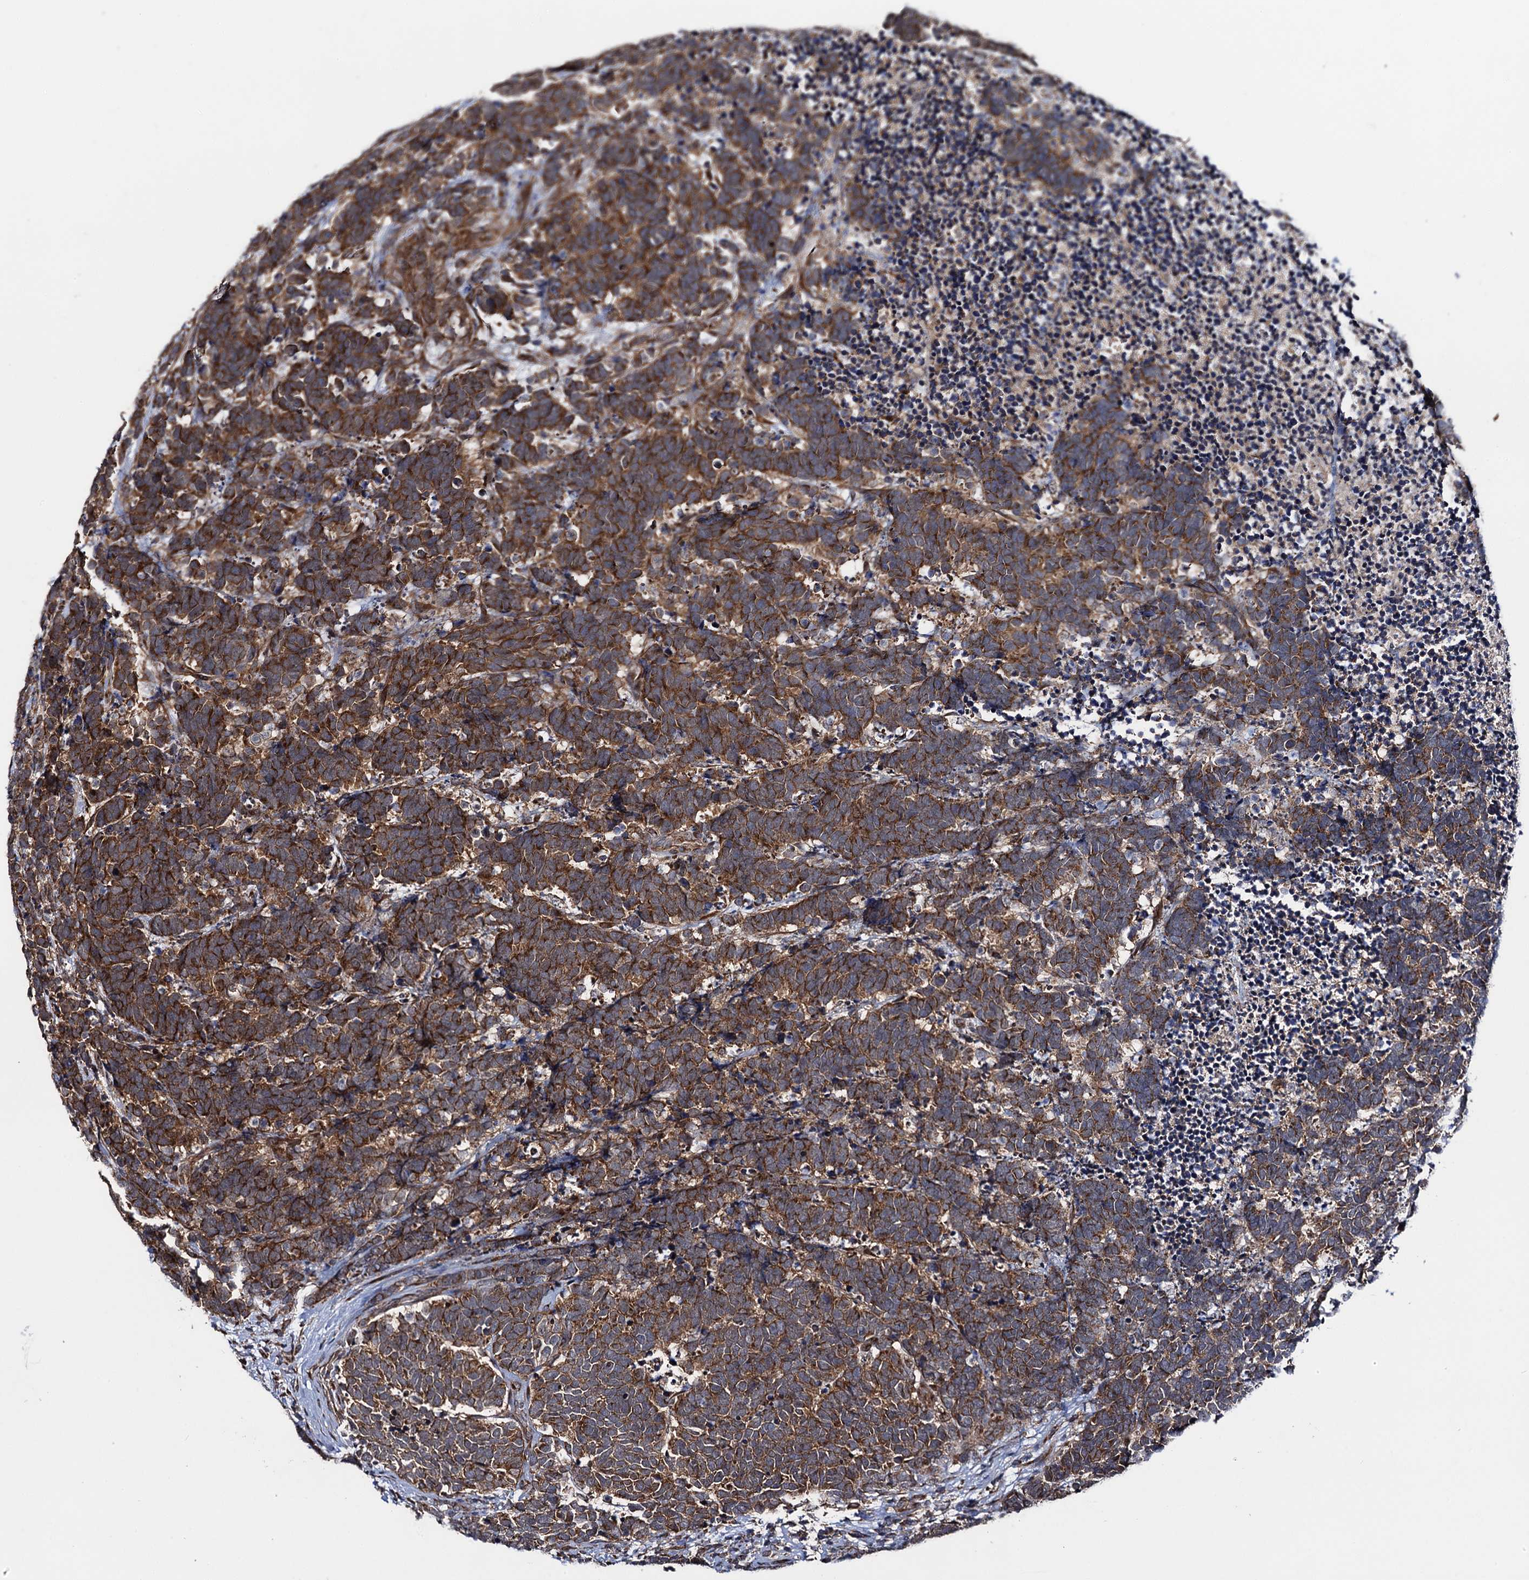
{"staining": {"intensity": "moderate", "quantity": ">75%", "location": "cytoplasmic/membranous"}, "tissue": "carcinoid", "cell_type": "Tumor cells", "image_type": "cancer", "snomed": [{"axis": "morphology", "description": "Carcinoma, NOS"}, {"axis": "morphology", "description": "Carcinoid, malignant, NOS"}, {"axis": "topography", "description": "Urinary bladder"}], "caption": "Tumor cells exhibit moderate cytoplasmic/membranous staining in about >75% of cells in carcinoid.", "gene": "HAUS1", "patient": {"sex": "male", "age": 57}}